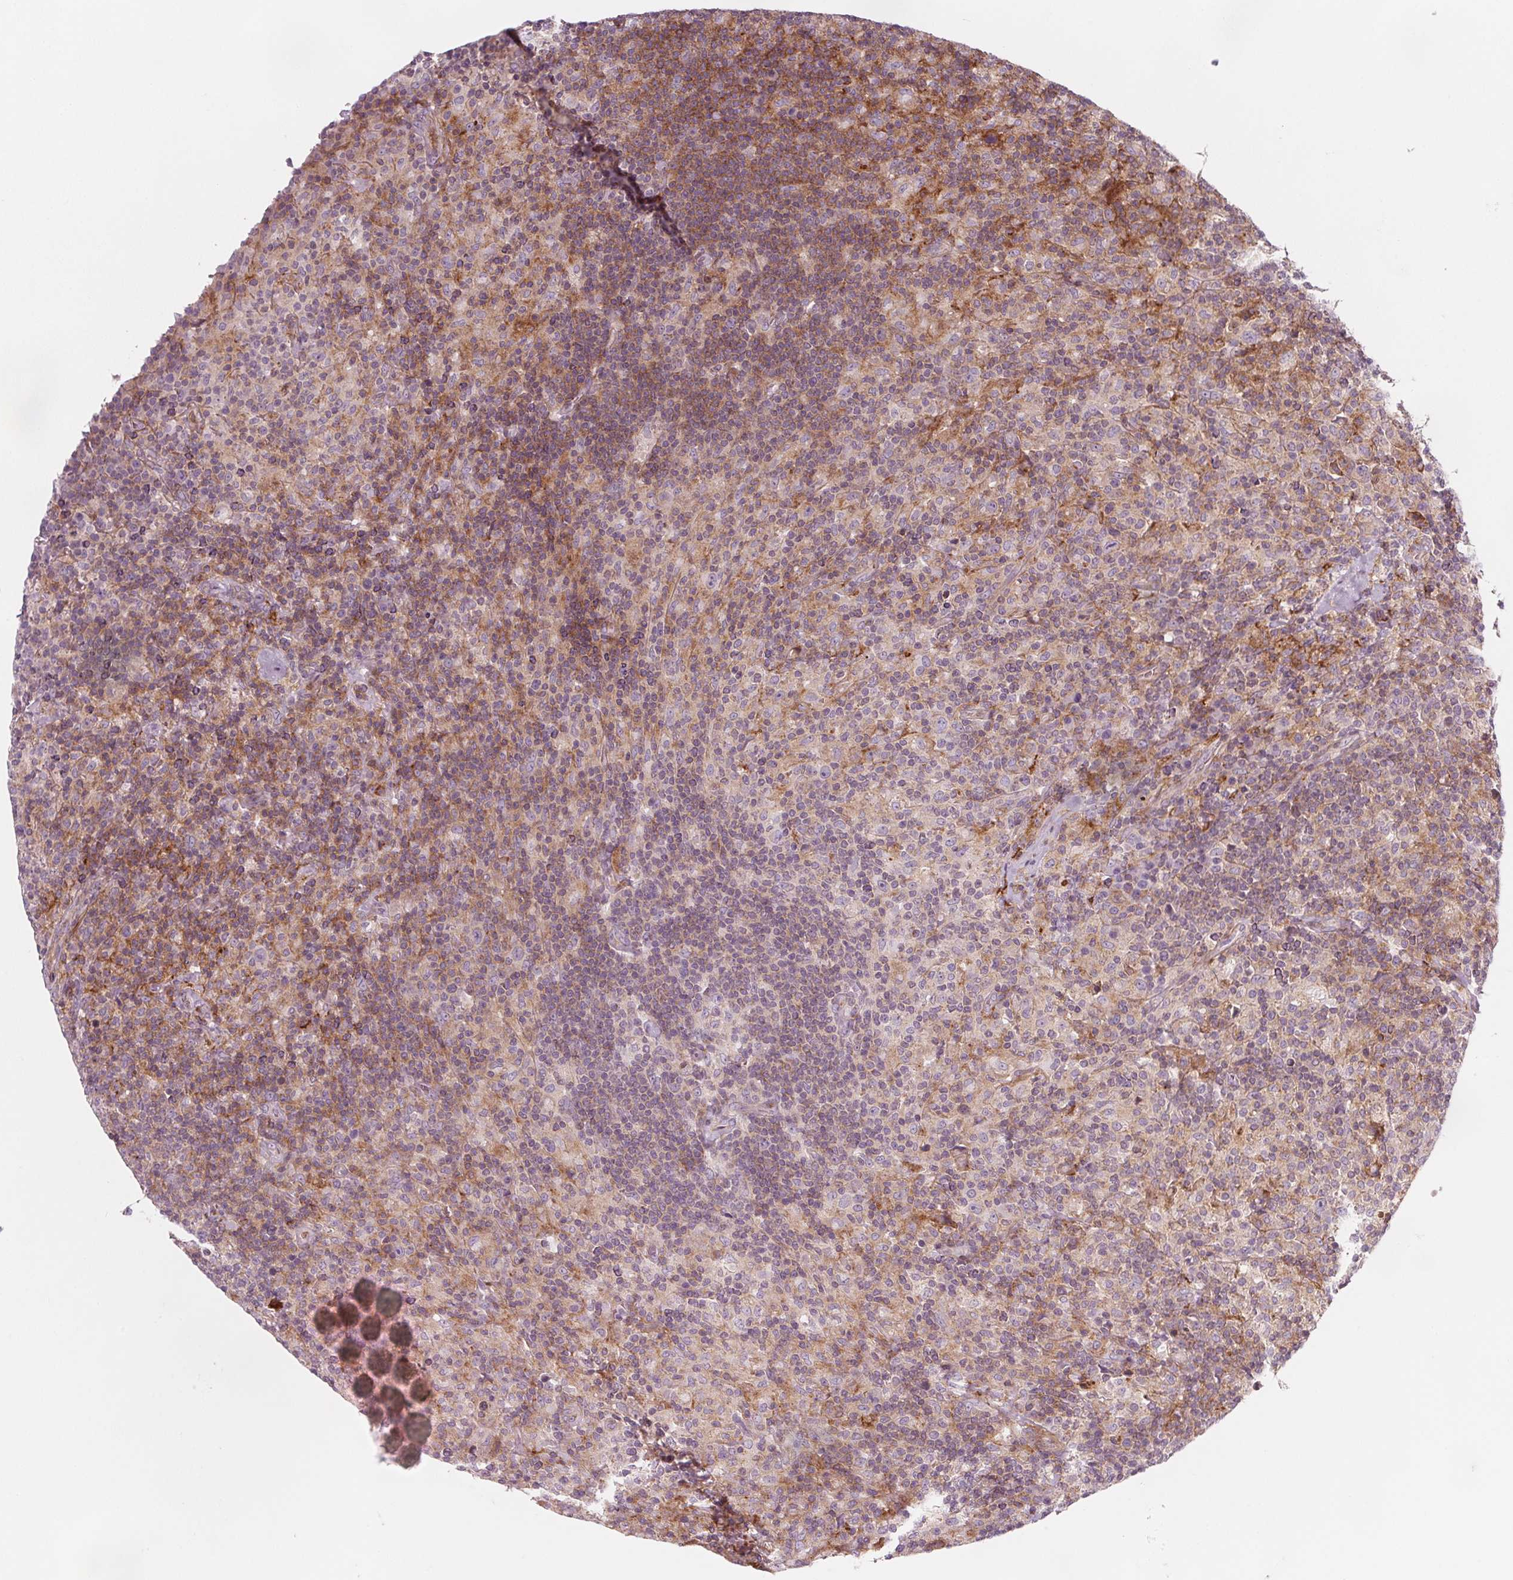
{"staining": {"intensity": "negative", "quantity": "none", "location": "none"}, "tissue": "lymphoma", "cell_type": "Tumor cells", "image_type": "cancer", "snomed": [{"axis": "morphology", "description": "Hodgkin's disease, NOS"}, {"axis": "topography", "description": "Lymph node"}], "caption": "A photomicrograph of human Hodgkin's disease is negative for staining in tumor cells.", "gene": "ADAM33", "patient": {"sex": "male", "age": 70}}